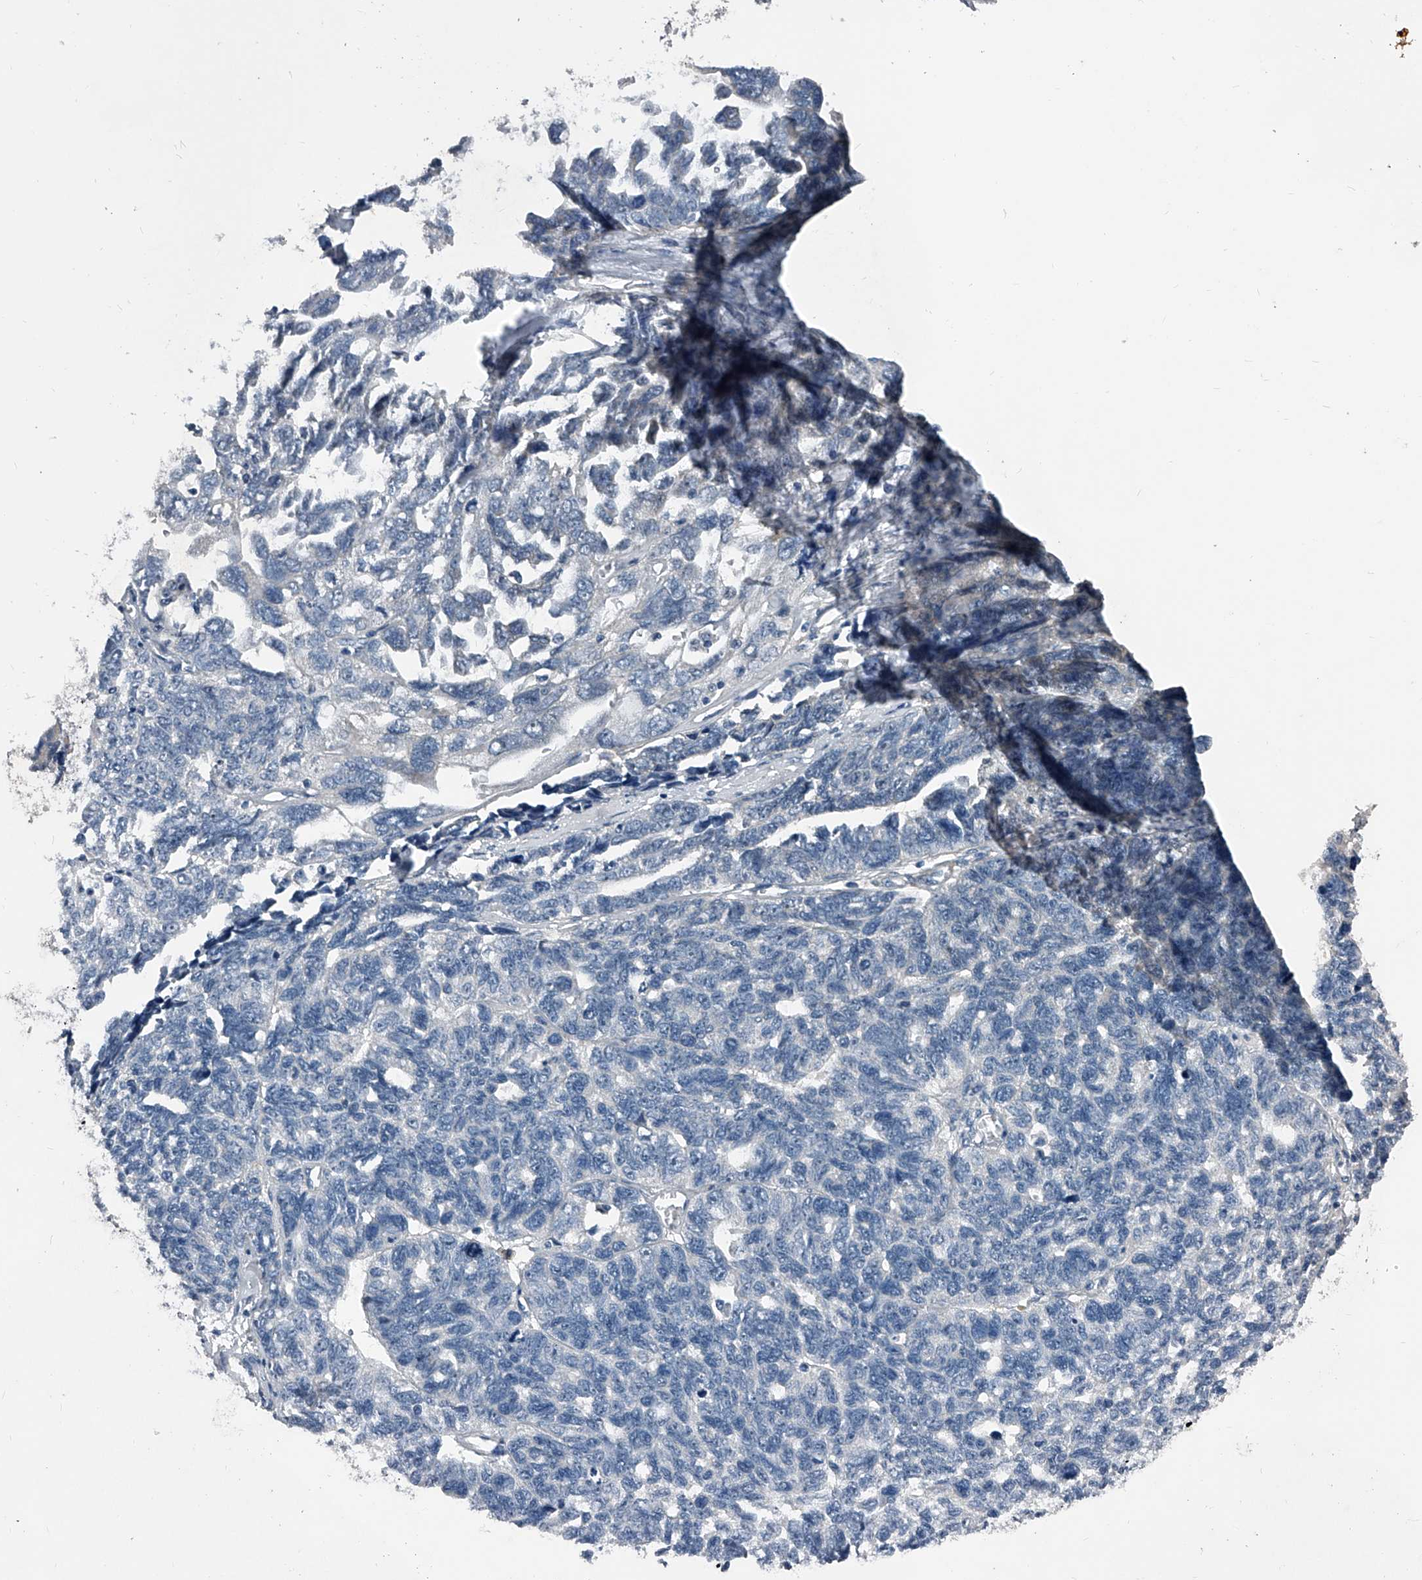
{"staining": {"intensity": "negative", "quantity": "none", "location": "none"}, "tissue": "ovarian cancer", "cell_type": "Tumor cells", "image_type": "cancer", "snomed": [{"axis": "morphology", "description": "Cystadenocarcinoma, serous, NOS"}, {"axis": "topography", "description": "Ovary"}], "caption": "High magnification brightfield microscopy of ovarian cancer (serous cystadenocarcinoma) stained with DAB (brown) and counterstained with hematoxylin (blue): tumor cells show no significant positivity. (Stains: DAB (3,3'-diaminobenzidine) IHC with hematoxylin counter stain, Microscopy: brightfield microscopy at high magnification).", "gene": "PHACTR1", "patient": {"sex": "female", "age": 79}}